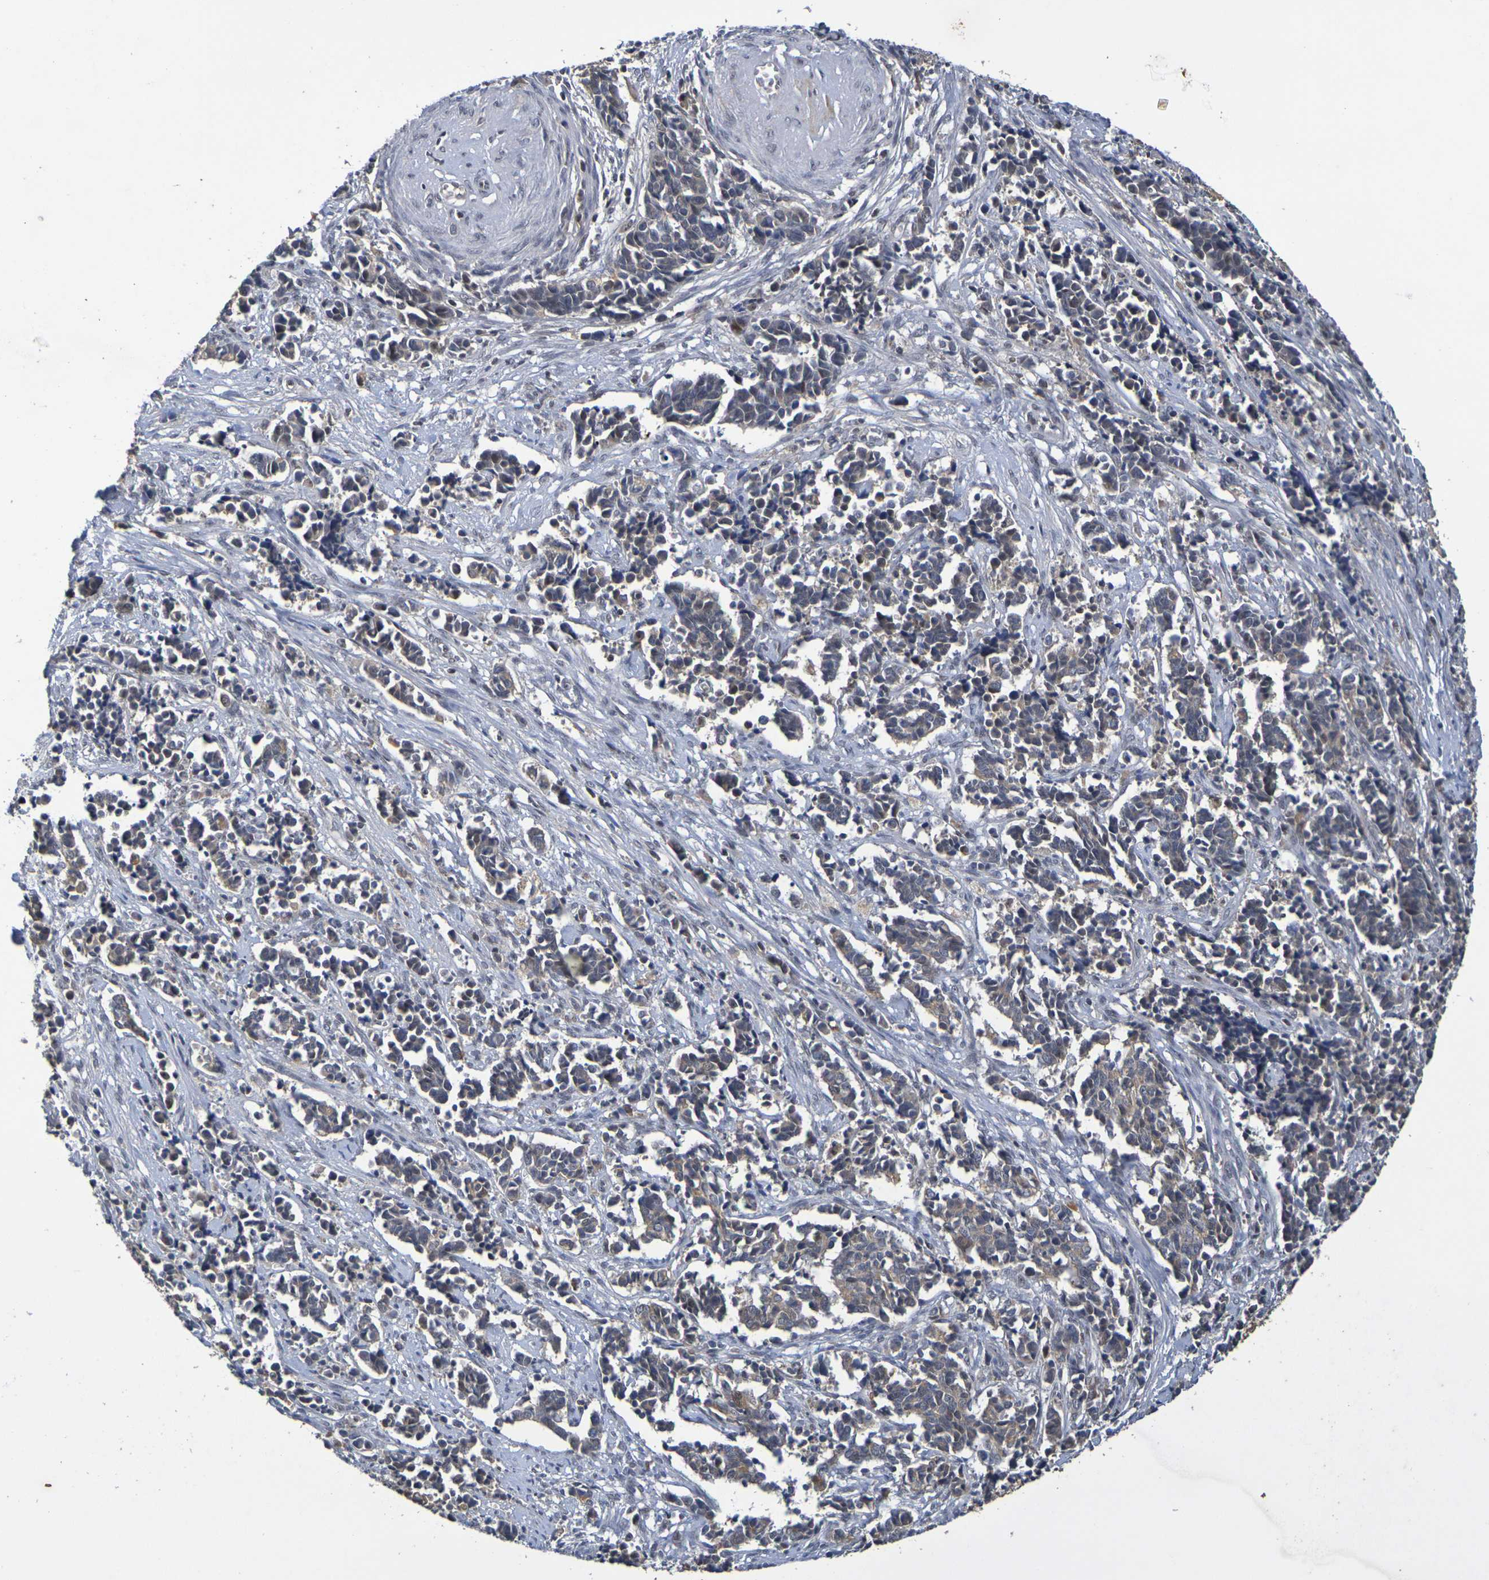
{"staining": {"intensity": "moderate", "quantity": ">75%", "location": "cytoplasmic/membranous"}, "tissue": "cervical cancer", "cell_type": "Tumor cells", "image_type": "cancer", "snomed": [{"axis": "morphology", "description": "Normal tissue, NOS"}, {"axis": "morphology", "description": "Squamous cell carcinoma, NOS"}, {"axis": "topography", "description": "Cervix"}], "caption": "Squamous cell carcinoma (cervical) stained with immunohistochemistry (IHC) reveals moderate cytoplasmic/membranous staining in approximately >75% of tumor cells.", "gene": "TERF2", "patient": {"sex": "female", "age": 35}}